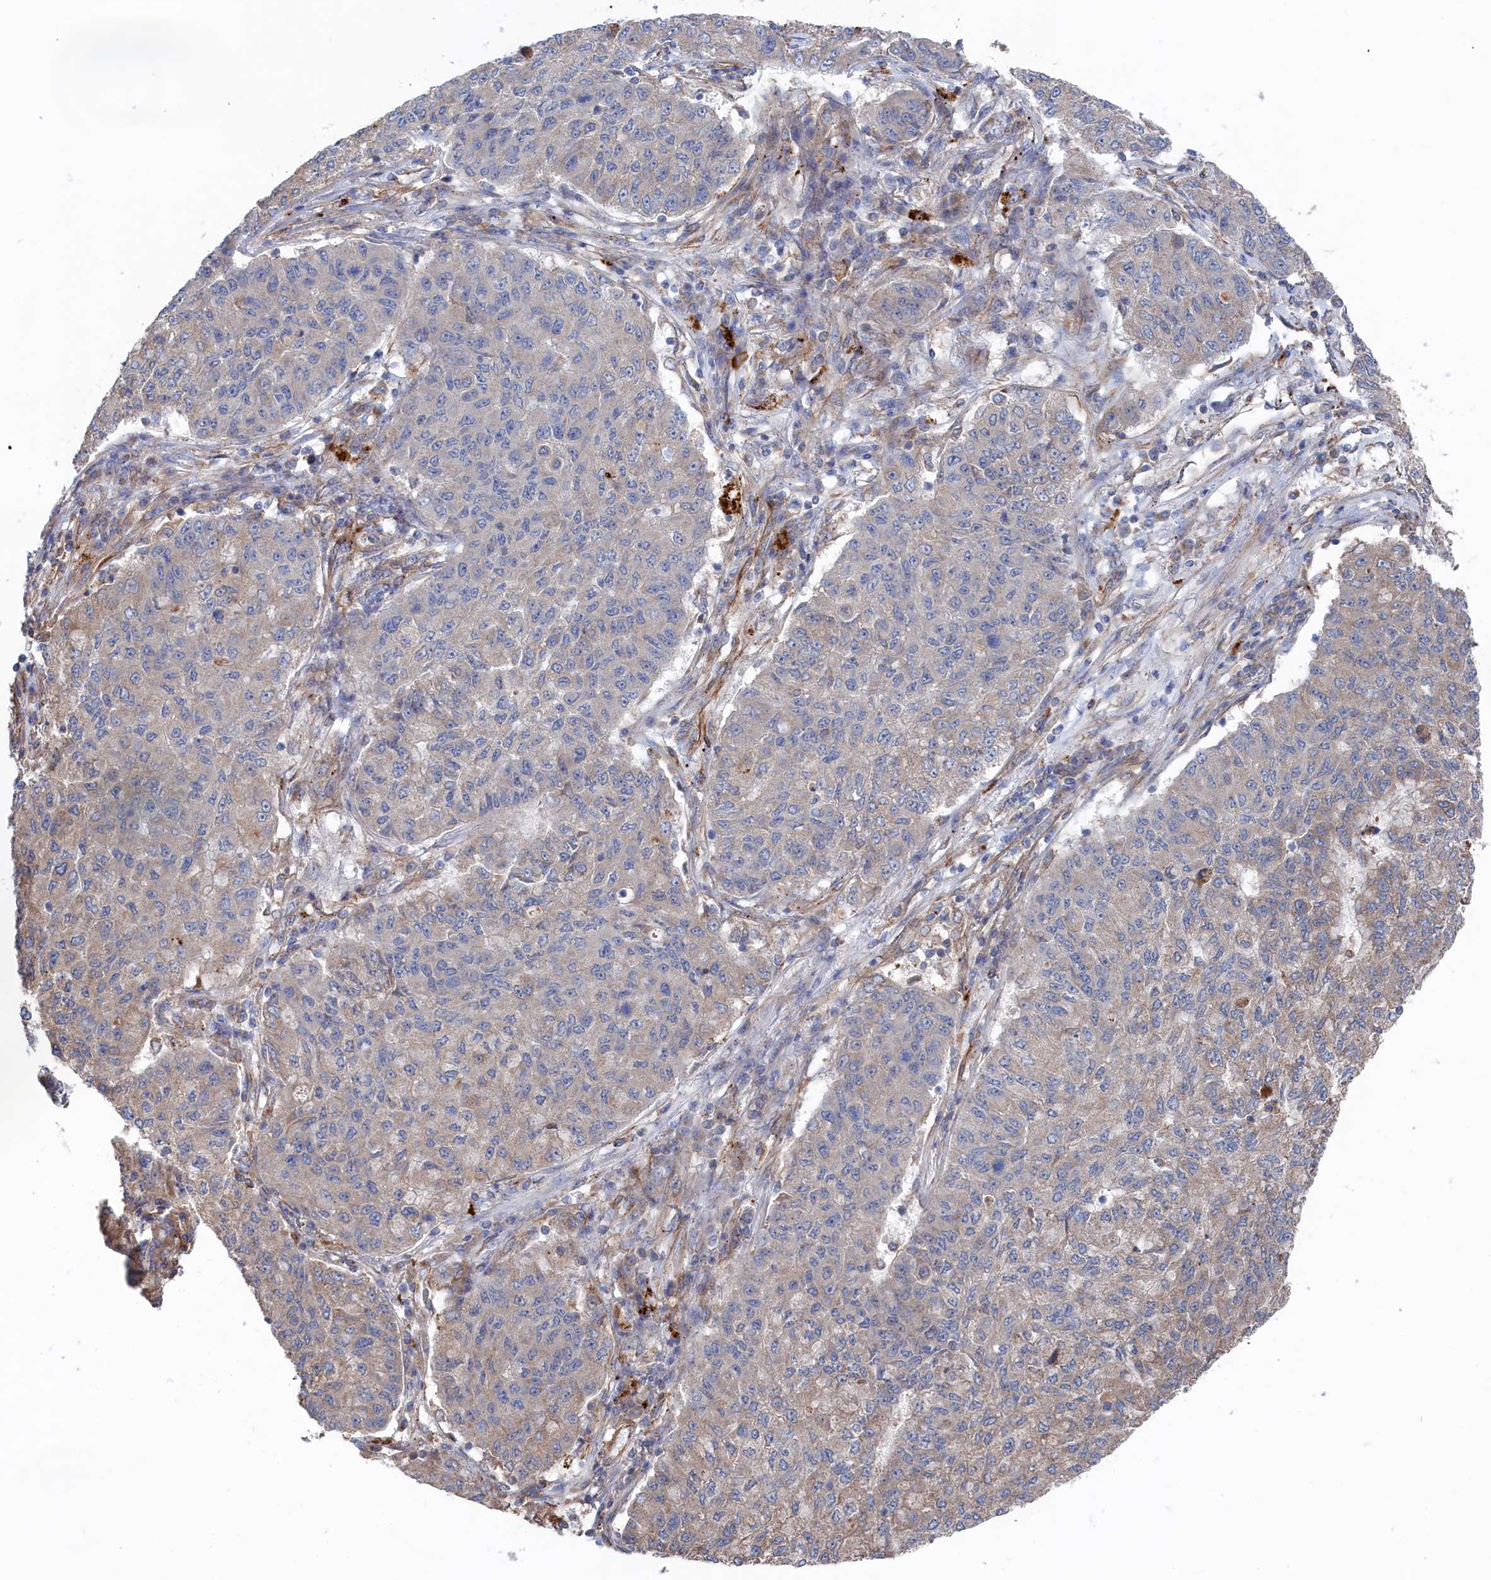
{"staining": {"intensity": "weak", "quantity": "<25%", "location": "cytoplasmic/membranous"}, "tissue": "lung cancer", "cell_type": "Tumor cells", "image_type": "cancer", "snomed": [{"axis": "morphology", "description": "Squamous cell carcinoma, NOS"}, {"axis": "topography", "description": "Lung"}], "caption": "IHC of human lung squamous cell carcinoma exhibits no positivity in tumor cells.", "gene": "FILIP1L", "patient": {"sex": "male", "age": 74}}